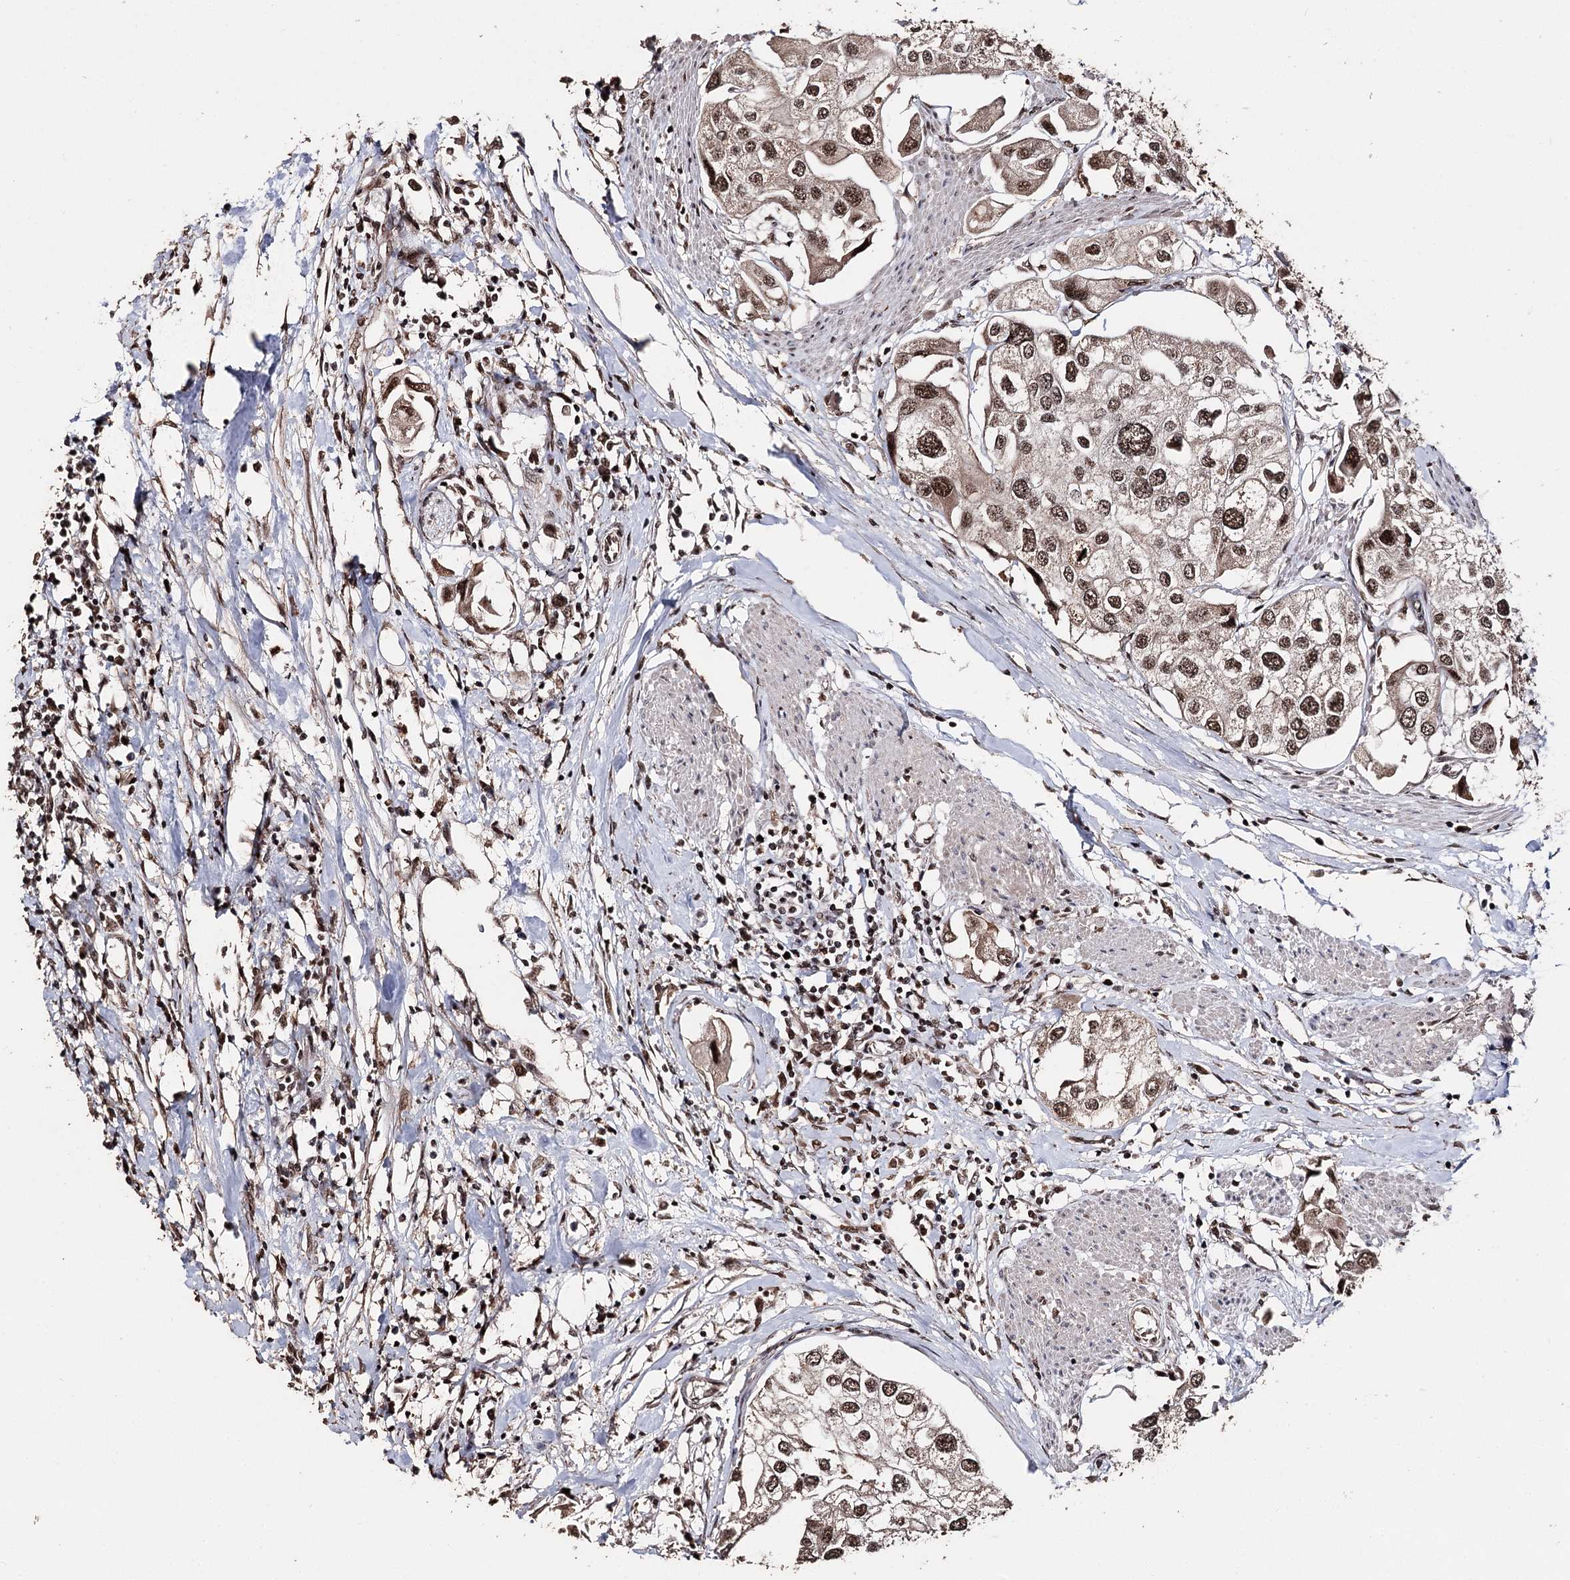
{"staining": {"intensity": "moderate", "quantity": ">75%", "location": "nuclear"}, "tissue": "urothelial cancer", "cell_type": "Tumor cells", "image_type": "cancer", "snomed": [{"axis": "morphology", "description": "Urothelial carcinoma, High grade"}, {"axis": "topography", "description": "Urinary bladder"}], "caption": "Immunohistochemistry (DAB (3,3'-diaminobenzidine)) staining of high-grade urothelial carcinoma reveals moderate nuclear protein positivity in approximately >75% of tumor cells.", "gene": "U2SURP", "patient": {"sex": "male", "age": 64}}